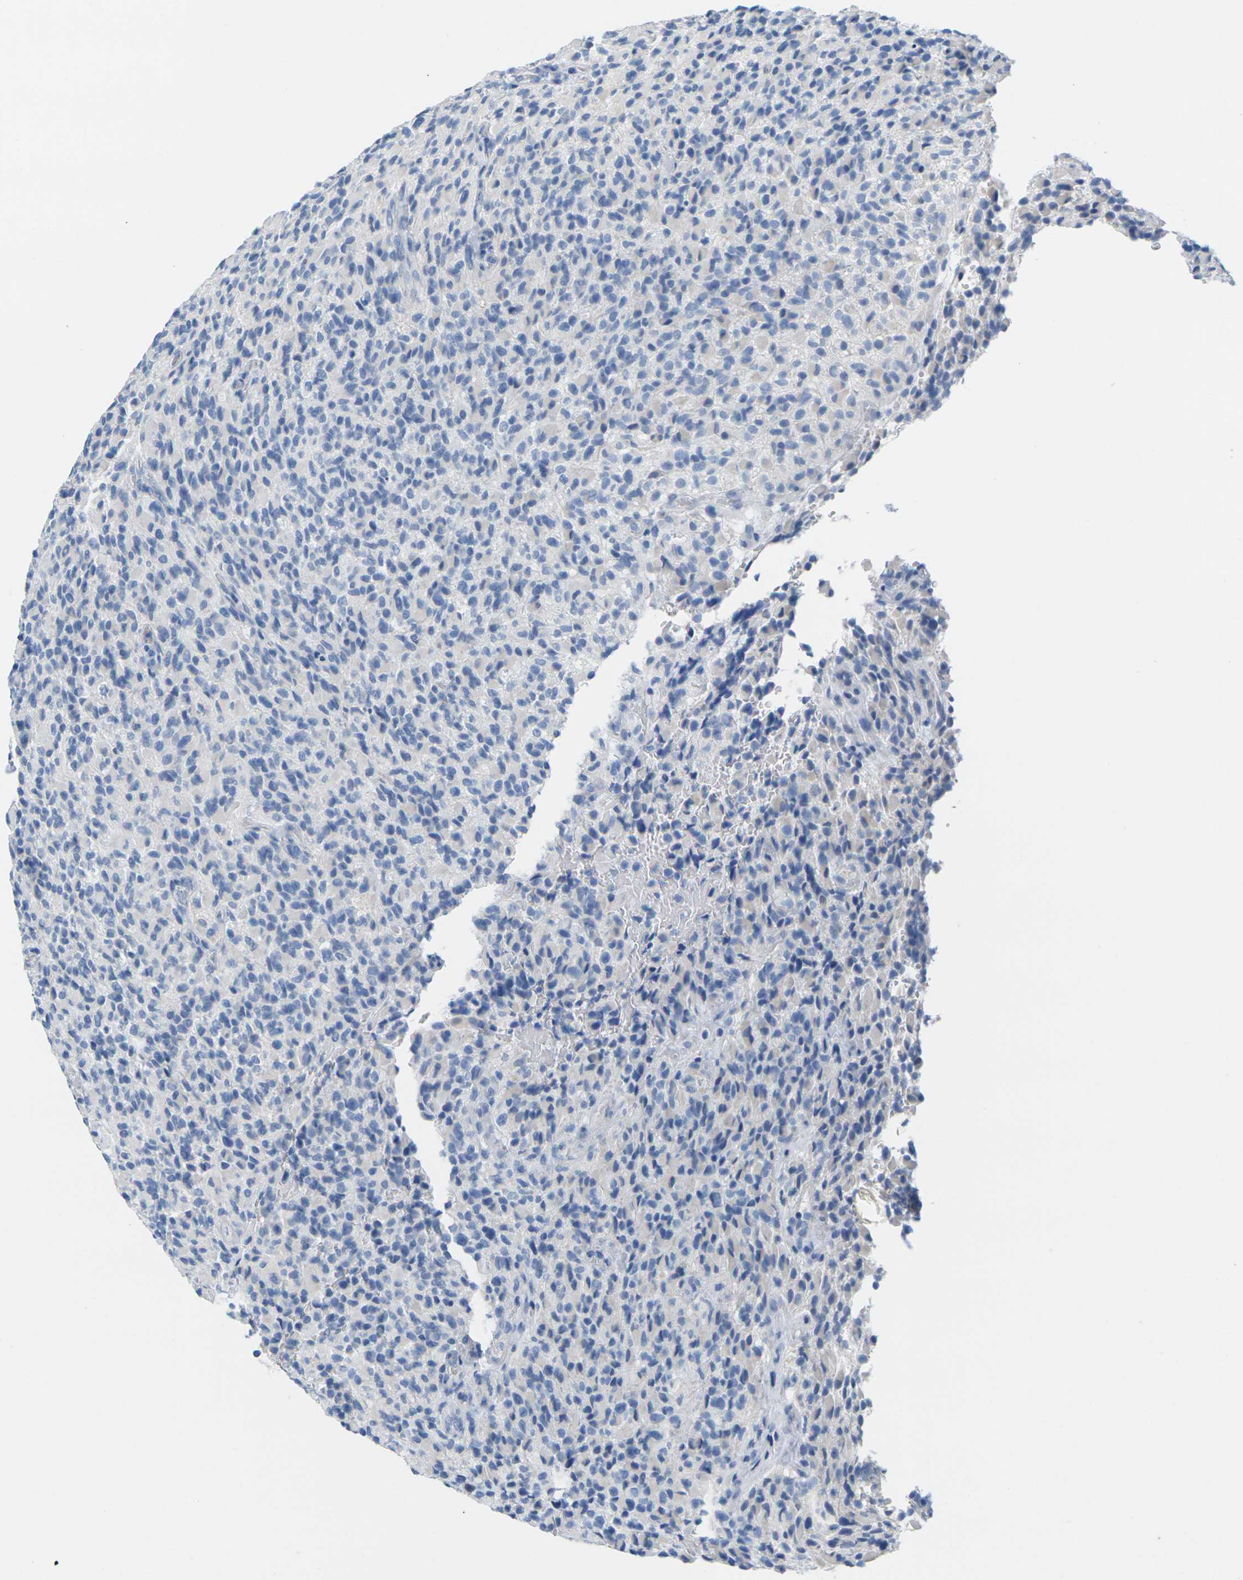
{"staining": {"intensity": "negative", "quantity": "none", "location": "none"}, "tissue": "glioma", "cell_type": "Tumor cells", "image_type": "cancer", "snomed": [{"axis": "morphology", "description": "Glioma, malignant, High grade"}, {"axis": "topography", "description": "Brain"}], "caption": "Human glioma stained for a protein using IHC demonstrates no staining in tumor cells.", "gene": "CNN1", "patient": {"sex": "male", "age": 71}}